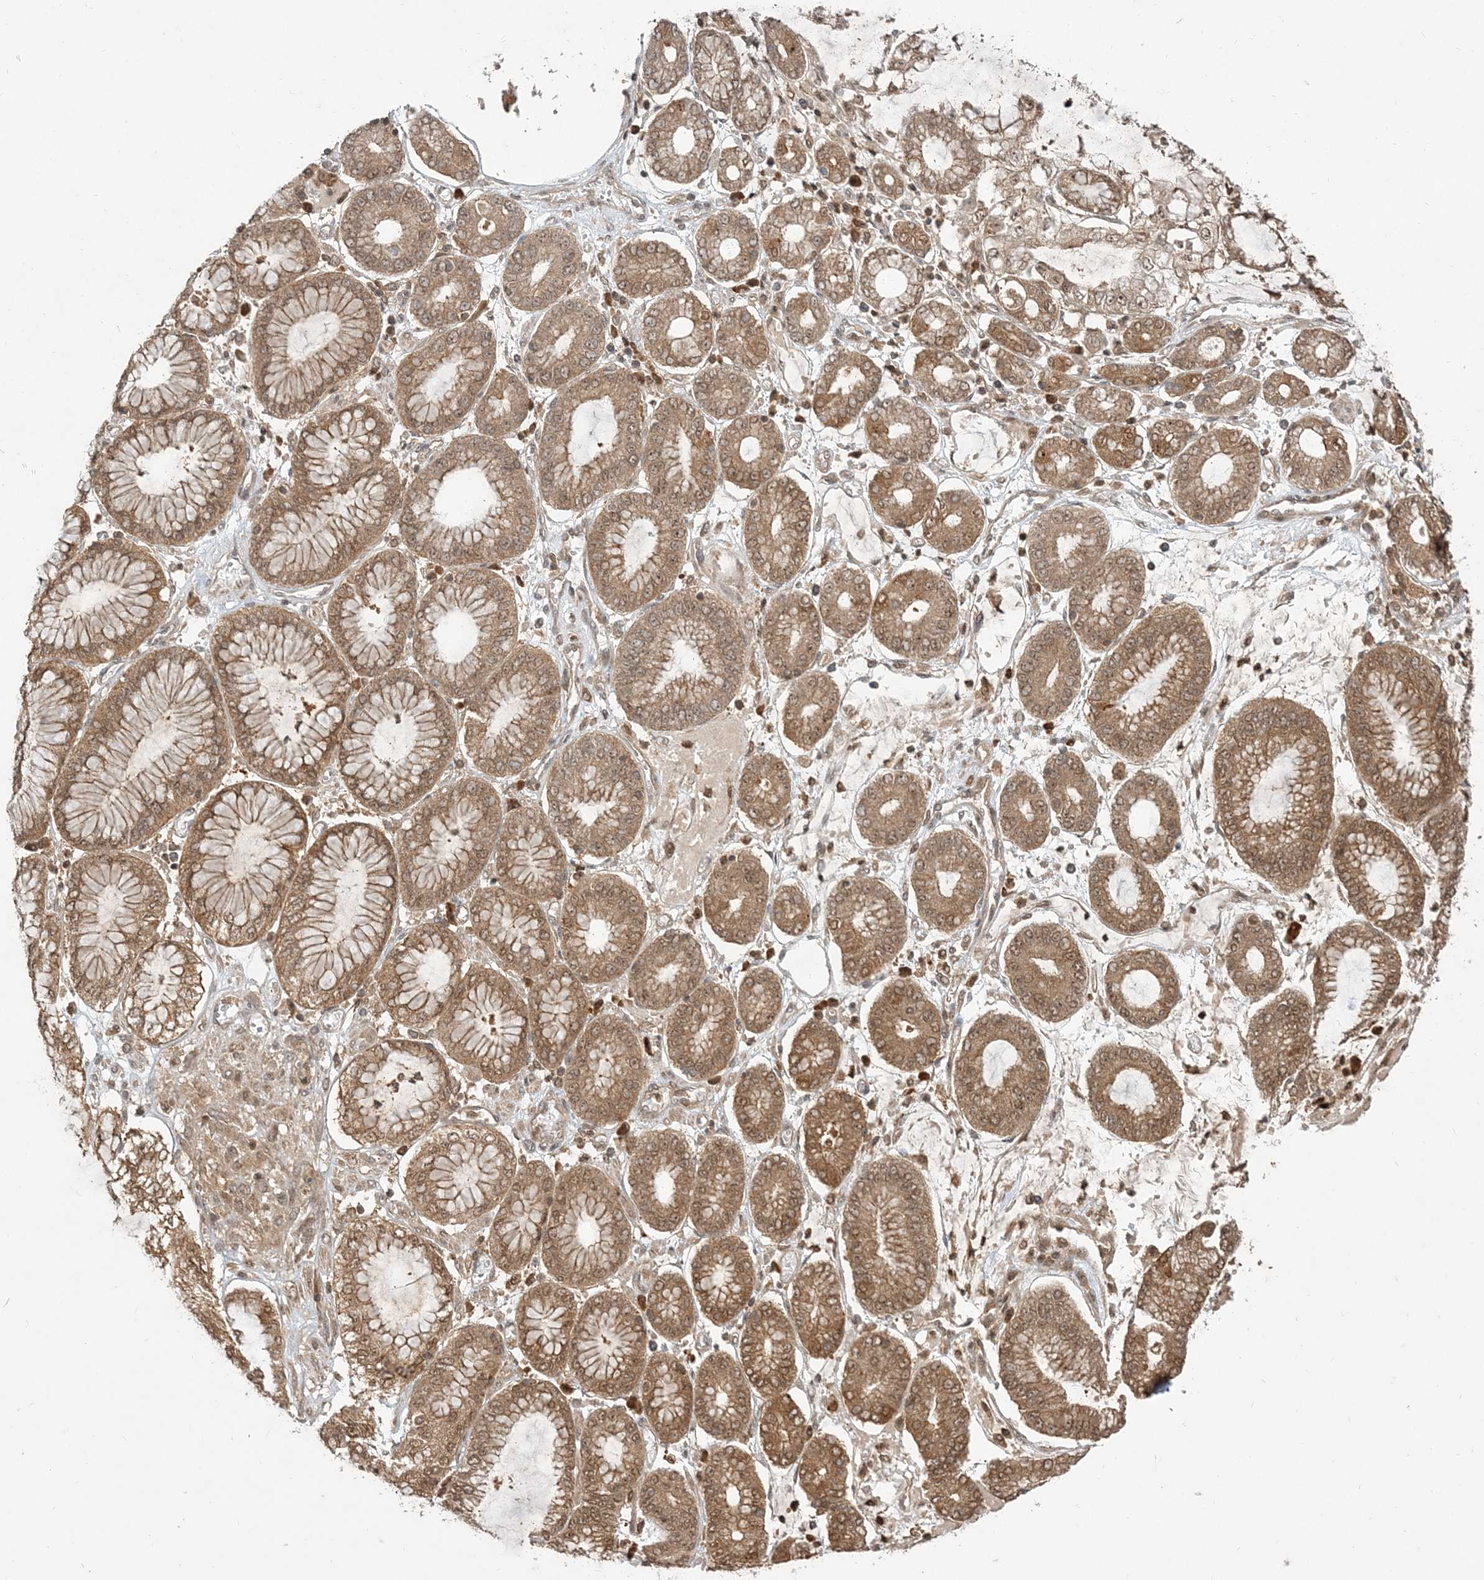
{"staining": {"intensity": "moderate", "quantity": ">75%", "location": "cytoplasmic/membranous,nuclear"}, "tissue": "stomach cancer", "cell_type": "Tumor cells", "image_type": "cancer", "snomed": [{"axis": "morphology", "description": "Adenocarcinoma, NOS"}, {"axis": "topography", "description": "Stomach"}], "caption": "Tumor cells demonstrate medium levels of moderate cytoplasmic/membranous and nuclear expression in approximately >75% of cells in human adenocarcinoma (stomach).", "gene": "CAB39", "patient": {"sex": "male", "age": 76}}